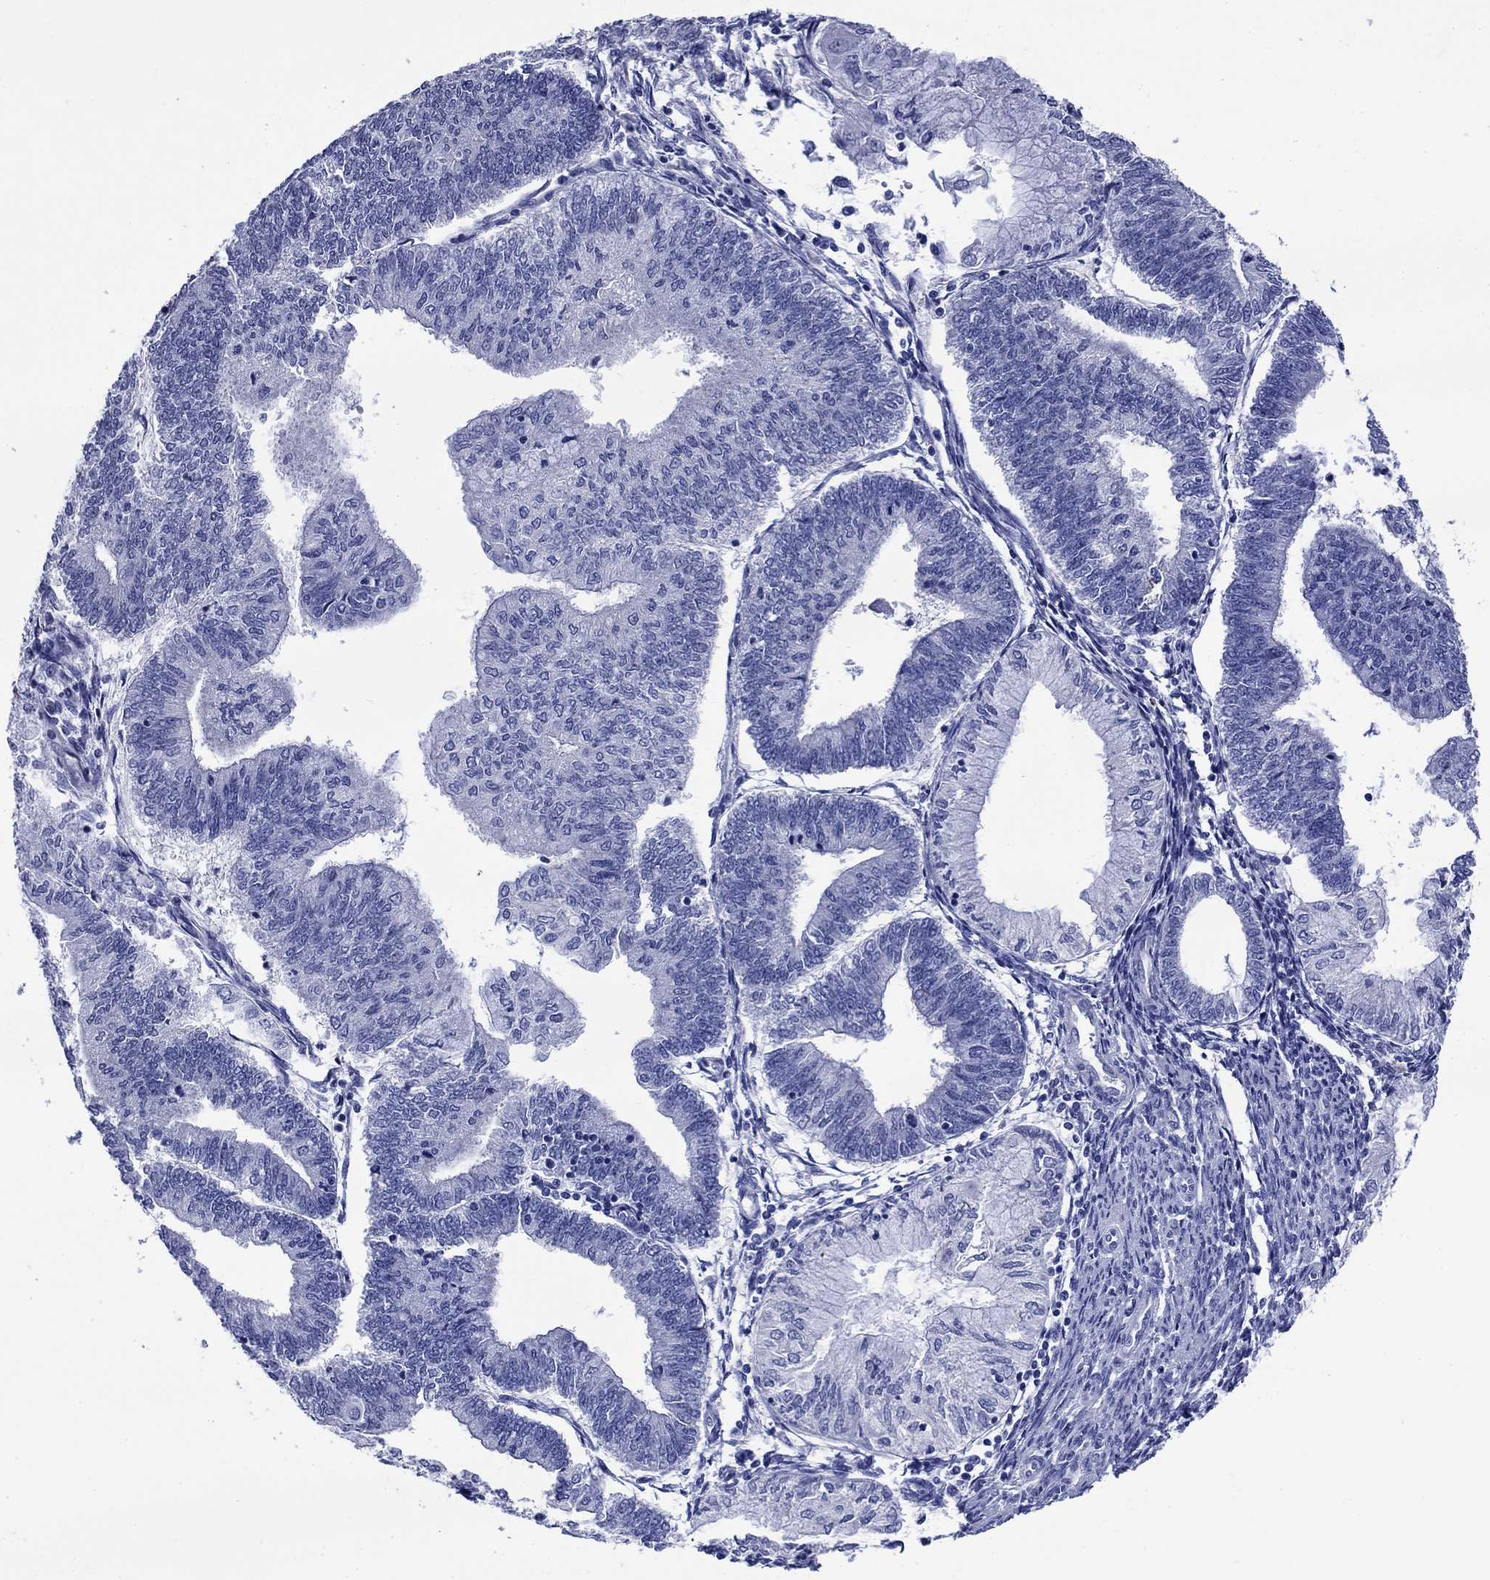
{"staining": {"intensity": "negative", "quantity": "none", "location": "none"}, "tissue": "endometrial cancer", "cell_type": "Tumor cells", "image_type": "cancer", "snomed": [{"axis": "morphology", "description": "Adenocarcinoma, NOS"}, {"axis": "topography", "description": "Endometrium"}], "caption": "The image displays no significant positivity in tumor cells of endometrial adenocarcinoma. (Brightfield microscopy of DAB IHC at high magnification).", "gene": "SLC1A2", "patient": {"sex": "female", "age": 59}}